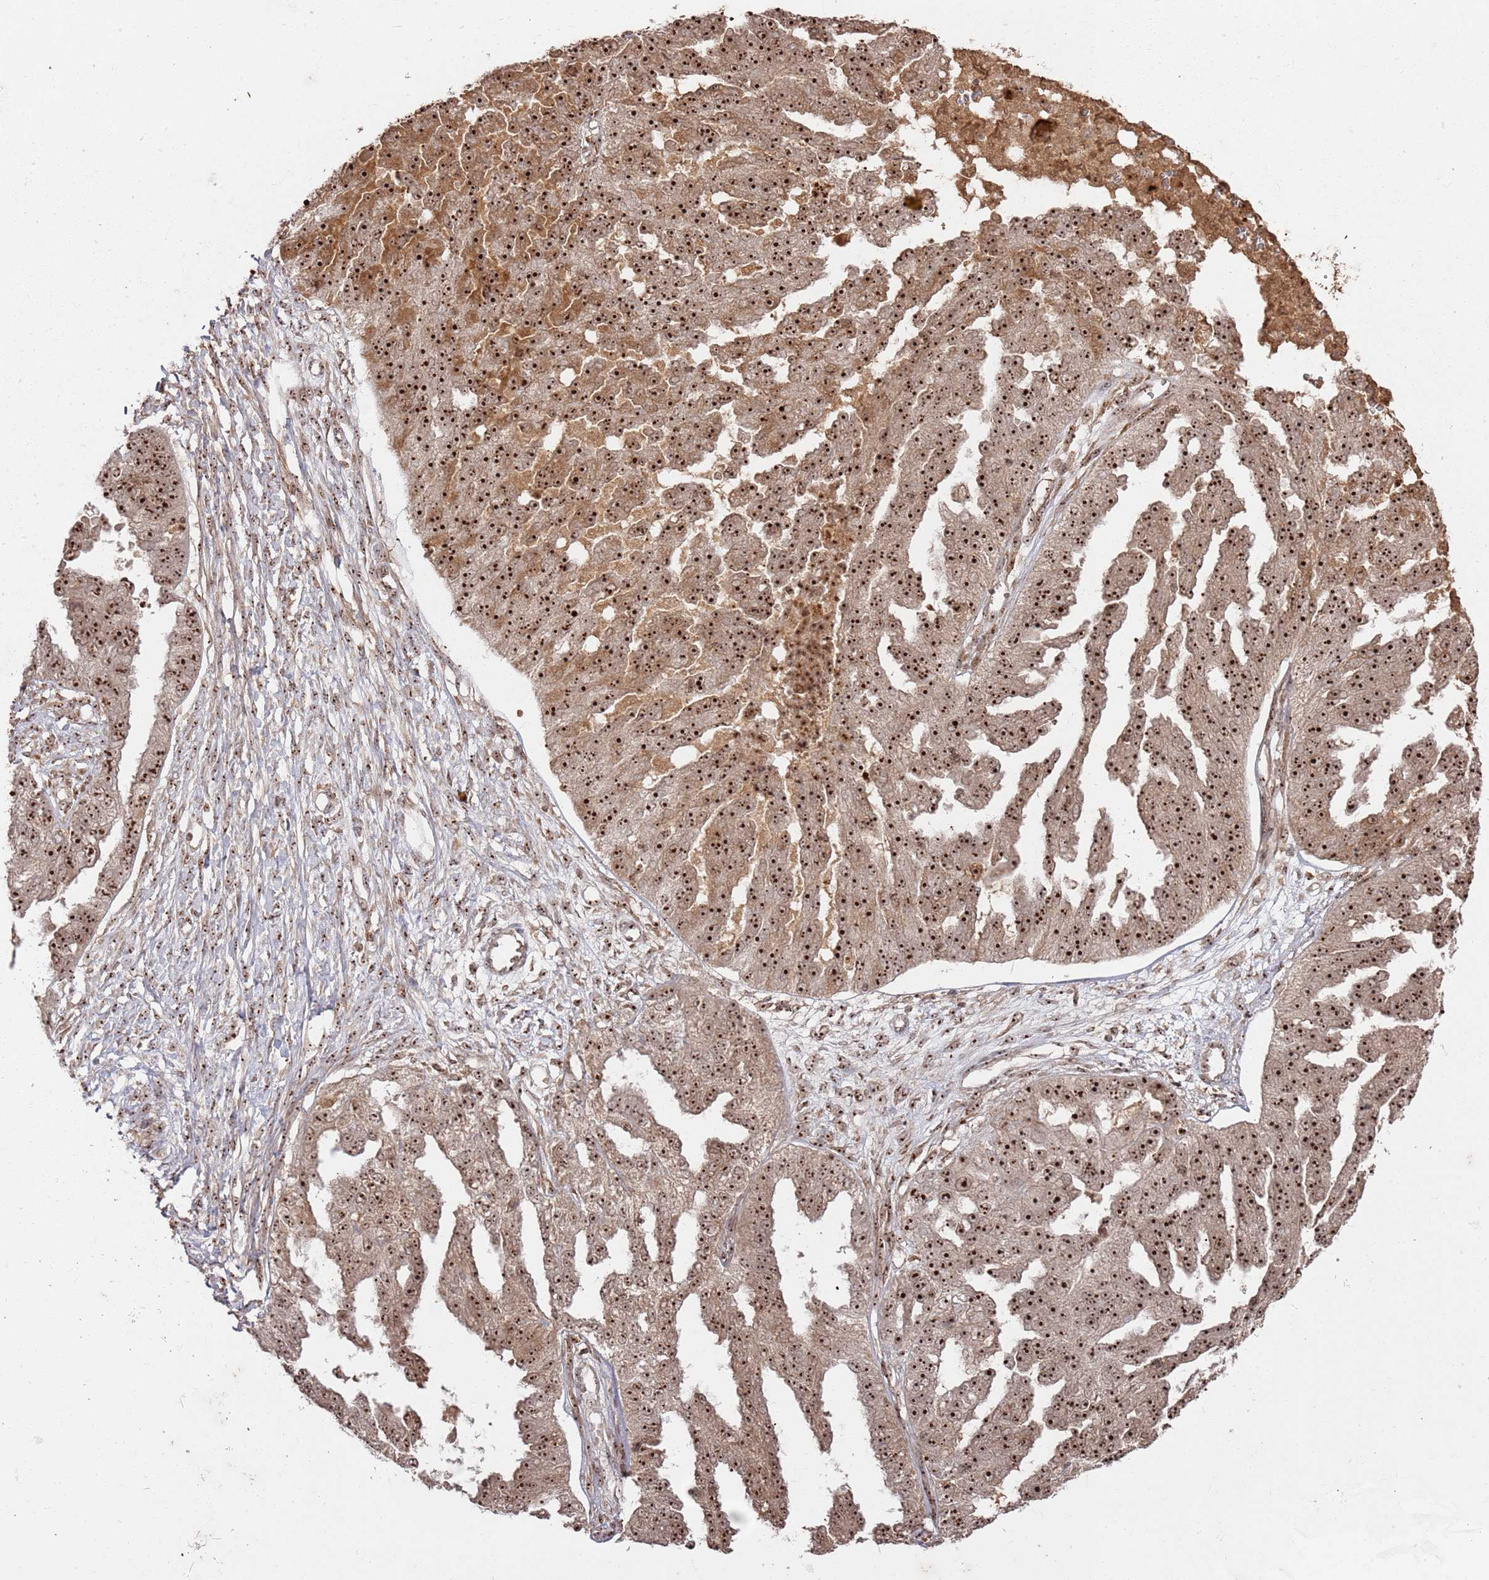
{"staining": {"intensity": "strong", "quantity": ">75%", "location": "nuclear"}, "tissue": "ovarian cancer", "cell_type": "Tumor cells", "image_type": "cancer", "snomed": [{"axis": "morphology", "description": "Cystadenocarcinoma, serous, NOS"}, {"axis": "topography", "description": "Ovary"}], "caption": "Brown immunohistochemical staining in ovarian cancer displays strong nuclear staining in about >75% of tumor cells.", "gene": "UTP11", "patient": {"sex": "female", "age": 58}}